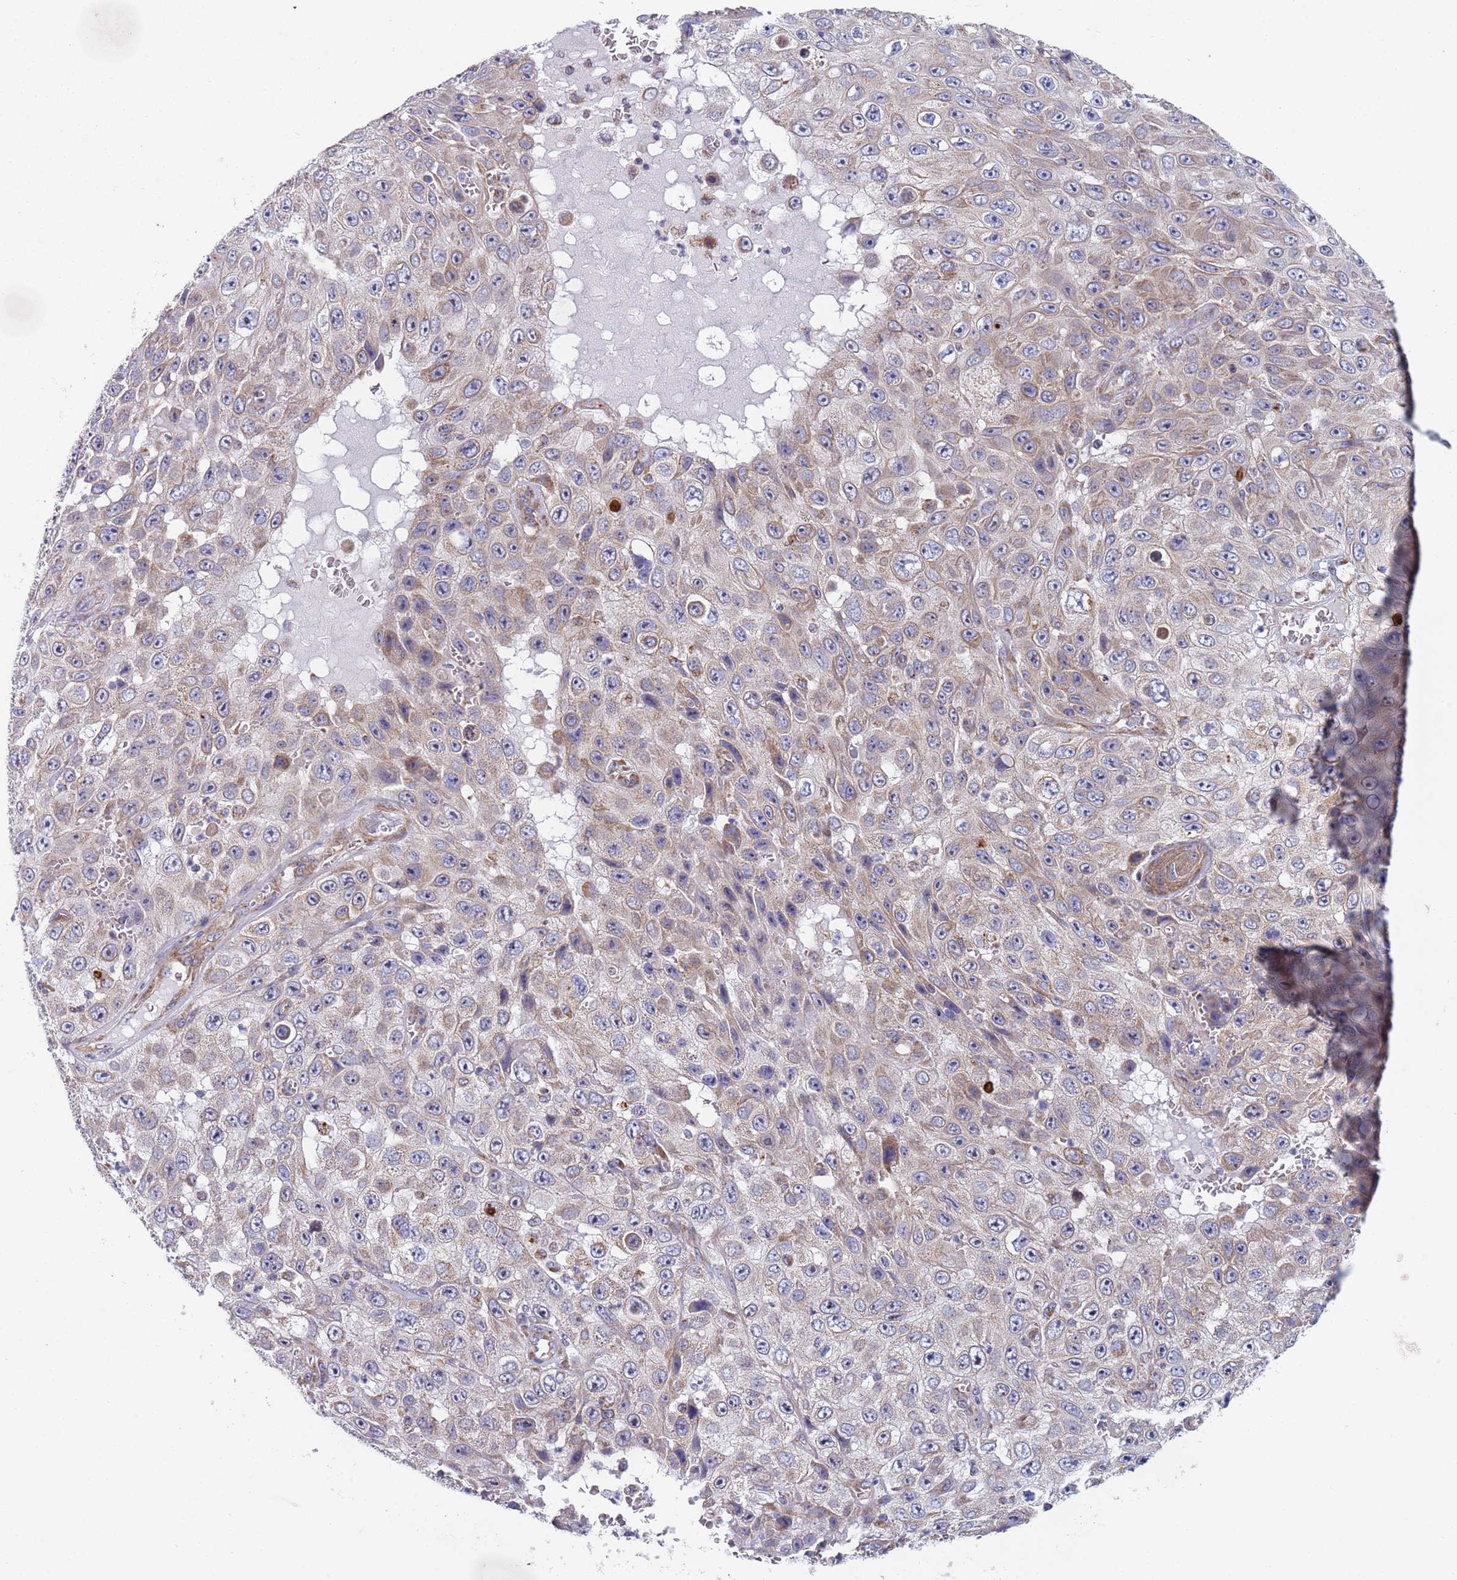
{"staining": {"intensity": "moderate", "quantity": "25%-75%", "location": "cytoplasmic/membranous"}, "tissue": "skin cancer", "cell_type": "Tumor cells", "image_type": "cancer", "snomed": [{"axis": "morphology", "description": "Squamous cell carcinoma, NOS"}, {"axis": "topography", "description": "Skin"}], "caption": "Human squamous cell carcinoma (skin) stained with a brown dye reveals moderate cytoplasmic/membranous positive expression in about 25%-75% of tumor cells.", "gene": "PWWP3A", "patient": {"sex": "male", "age": 82}}